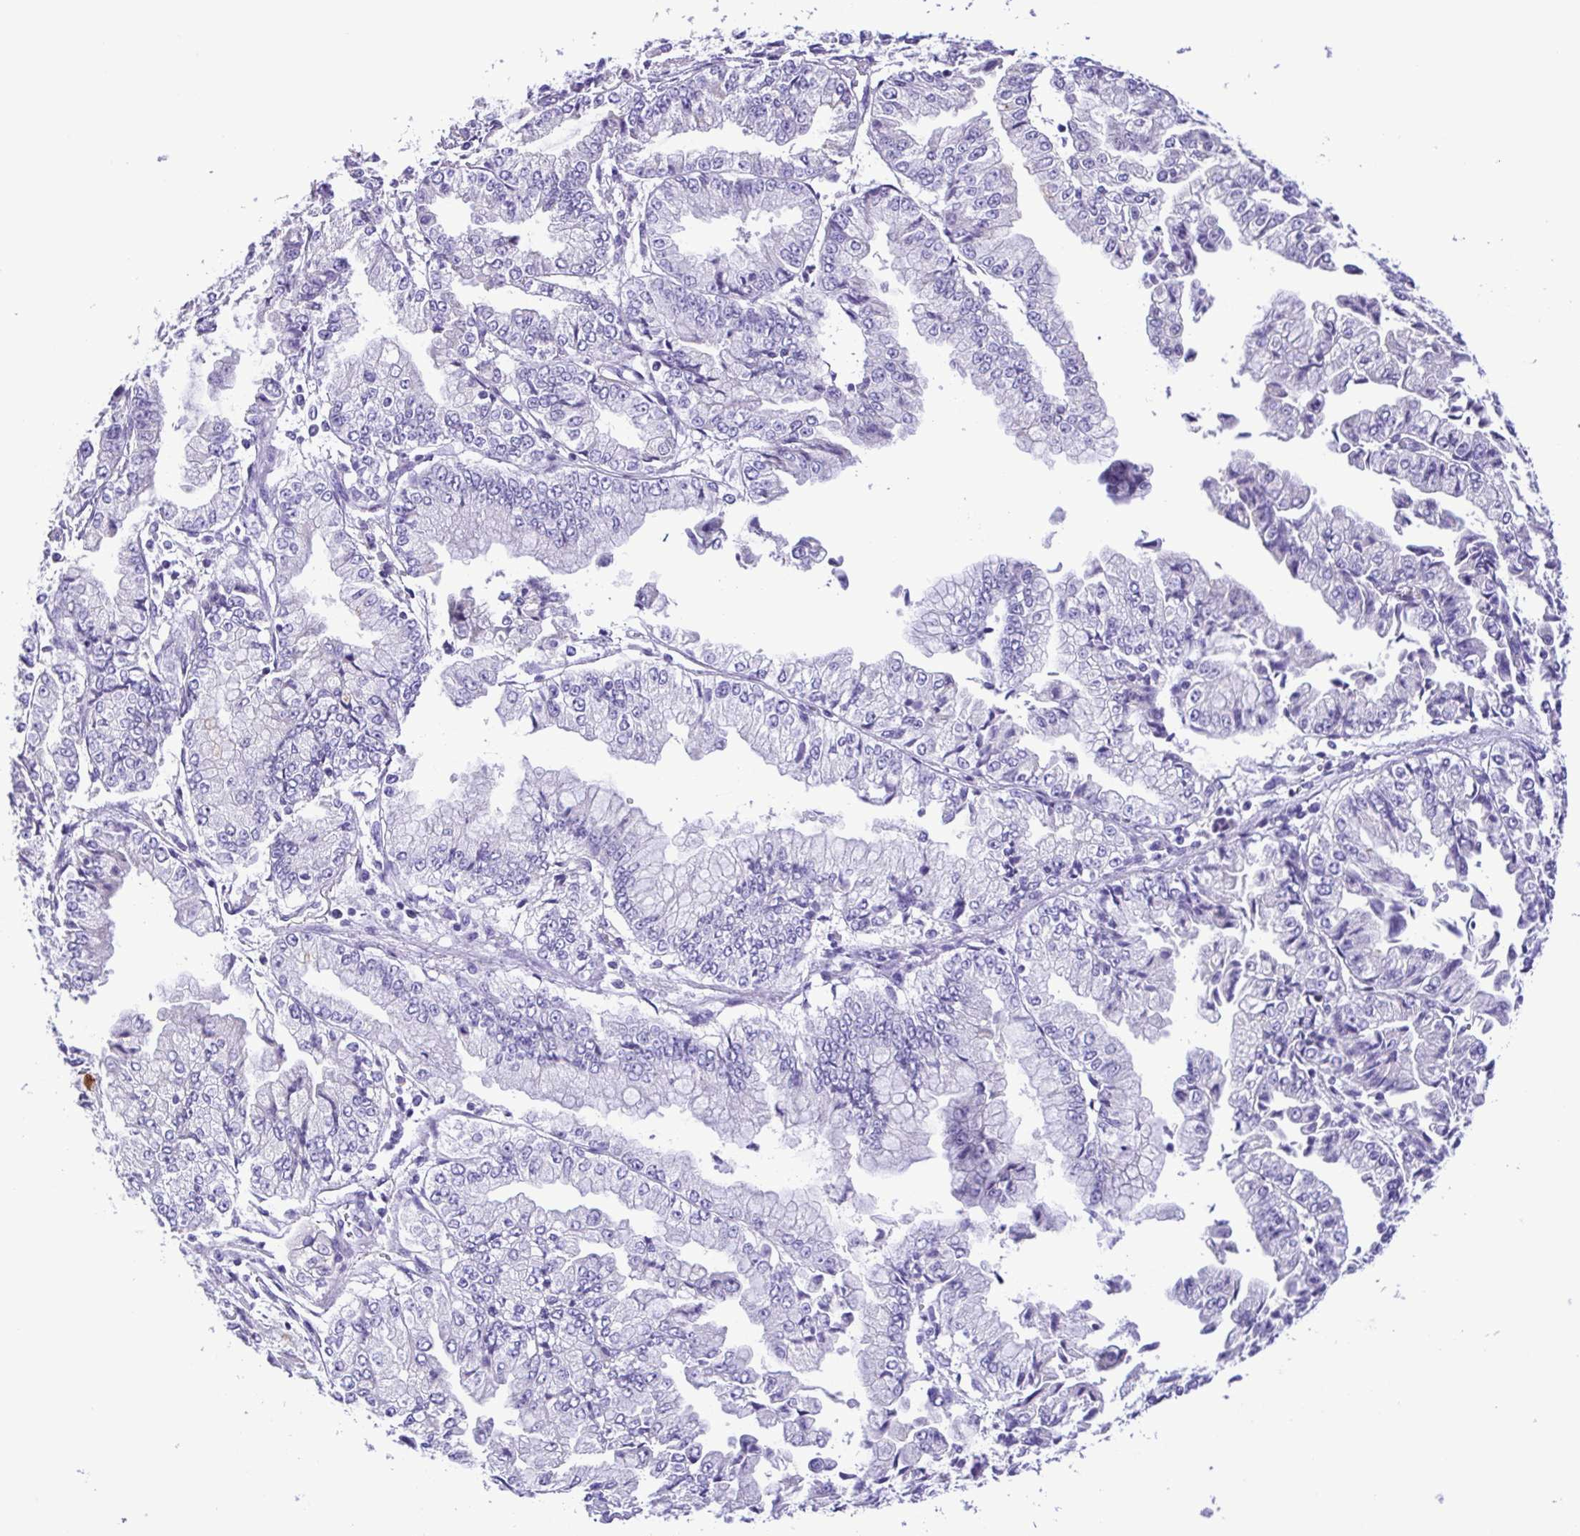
{"staining": {"intensity": "negative", "quantity": "none", "location": "none"}, "tissue": "stomach cancer", "cell_type": "Tumor cells", "image_type": "cancer", "snomed": [{"axis": "morphology", "description": "Adenocarcinoma, NOS"}, {"axis": "topography", "description": "Stomach, upper"}], "caption": "Tumor cells are negative for protein expression in human stomach cancer.", "gene": "IGFL1", "patient": {"sex": "female", "age": 74}}